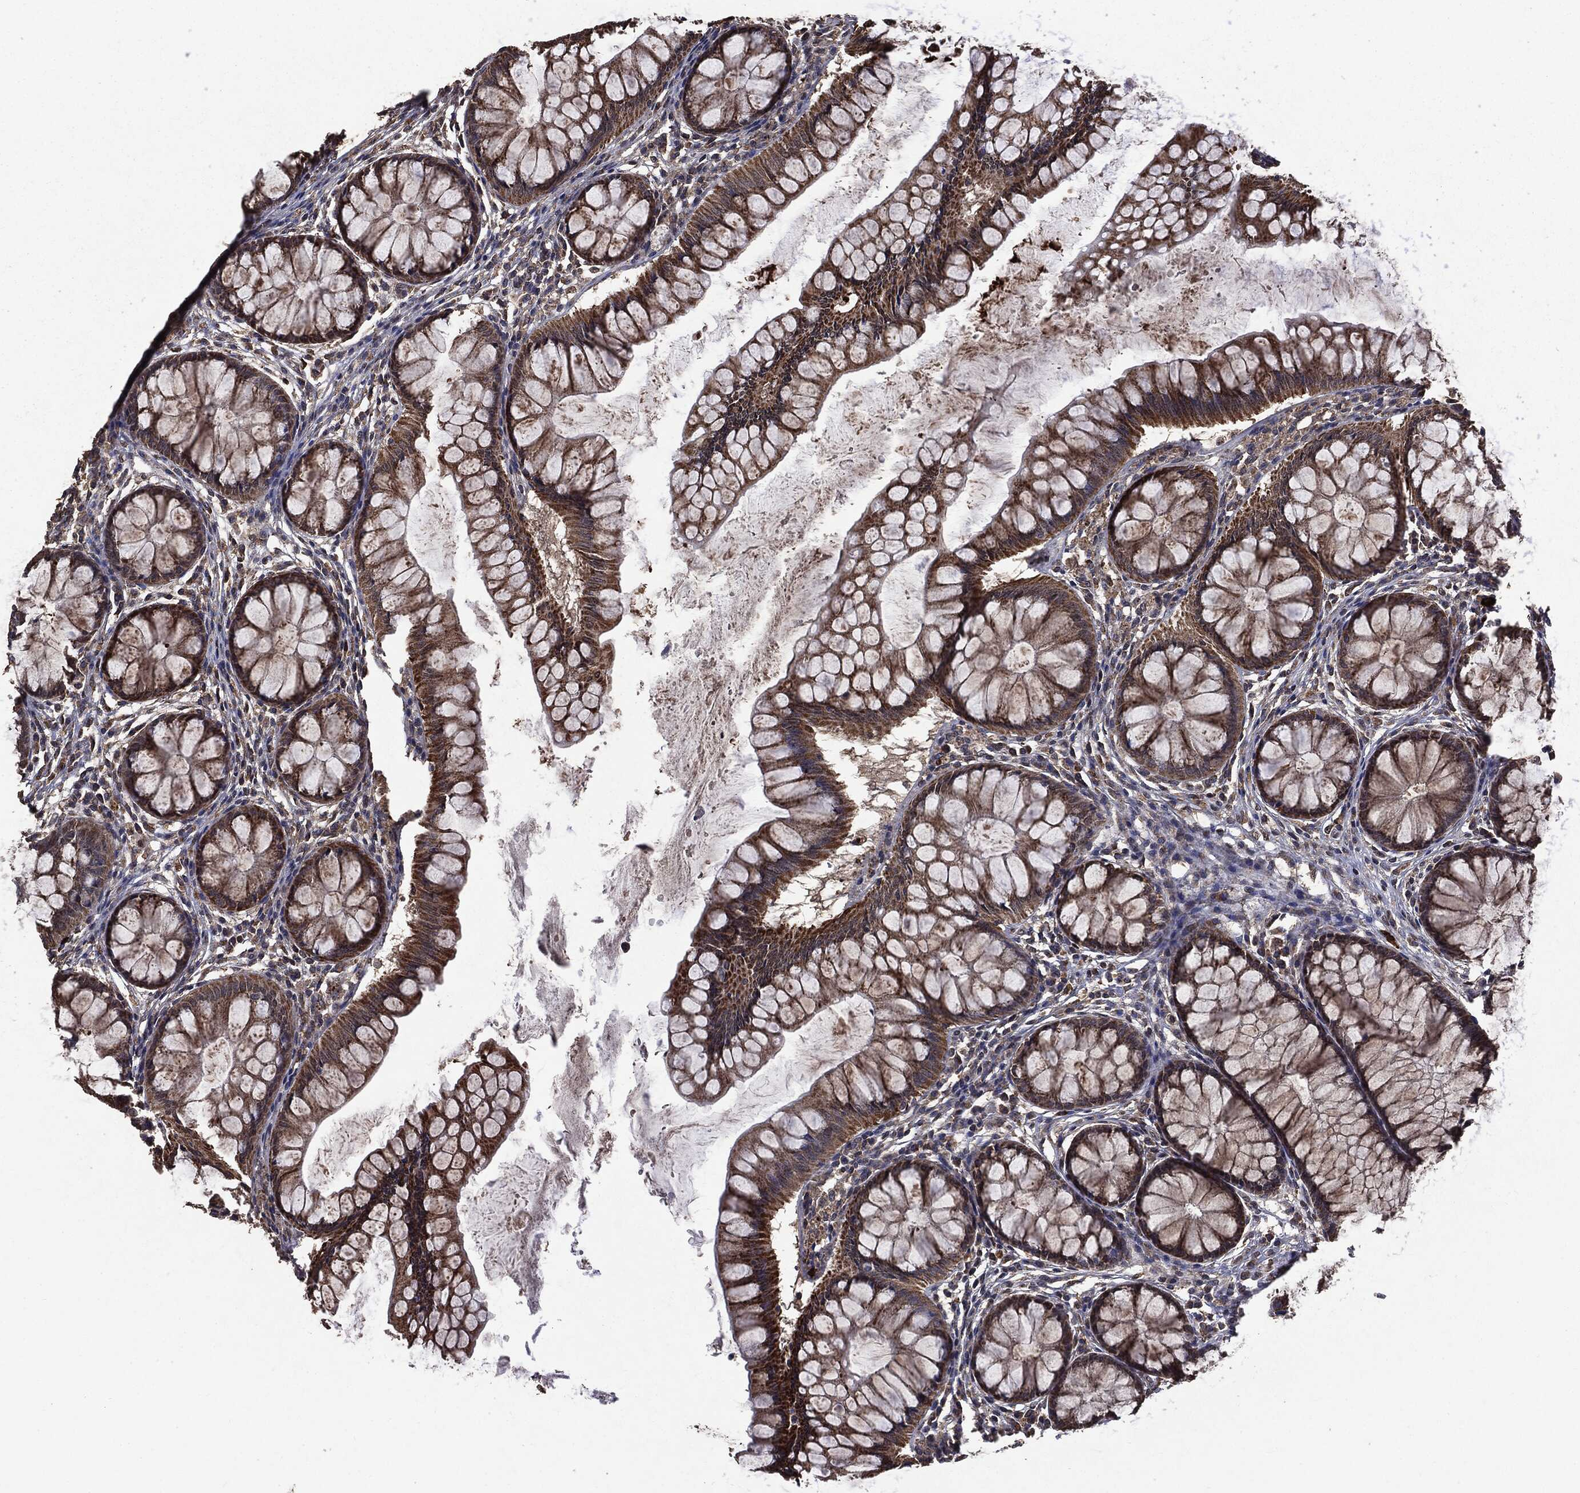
{"staining": {"intensity": "strong", "quantity": ">75%", "location": "nuclear"}, "tissue": "colon", "cell_type": "Endothelial cells", "image_type": "normal", "snomed": [{"axis": "morphology", "description": "Normal tissue, NOS"}, {"axis": "topography", "description": "Colon"}], "caption": "Endothelial cells demonstrate high levels of strong nuclear expression in approximately >75% of cells in benign human colon.", "gene": "PPP6R2", "patient": {"sex": "female", "age": 65}}